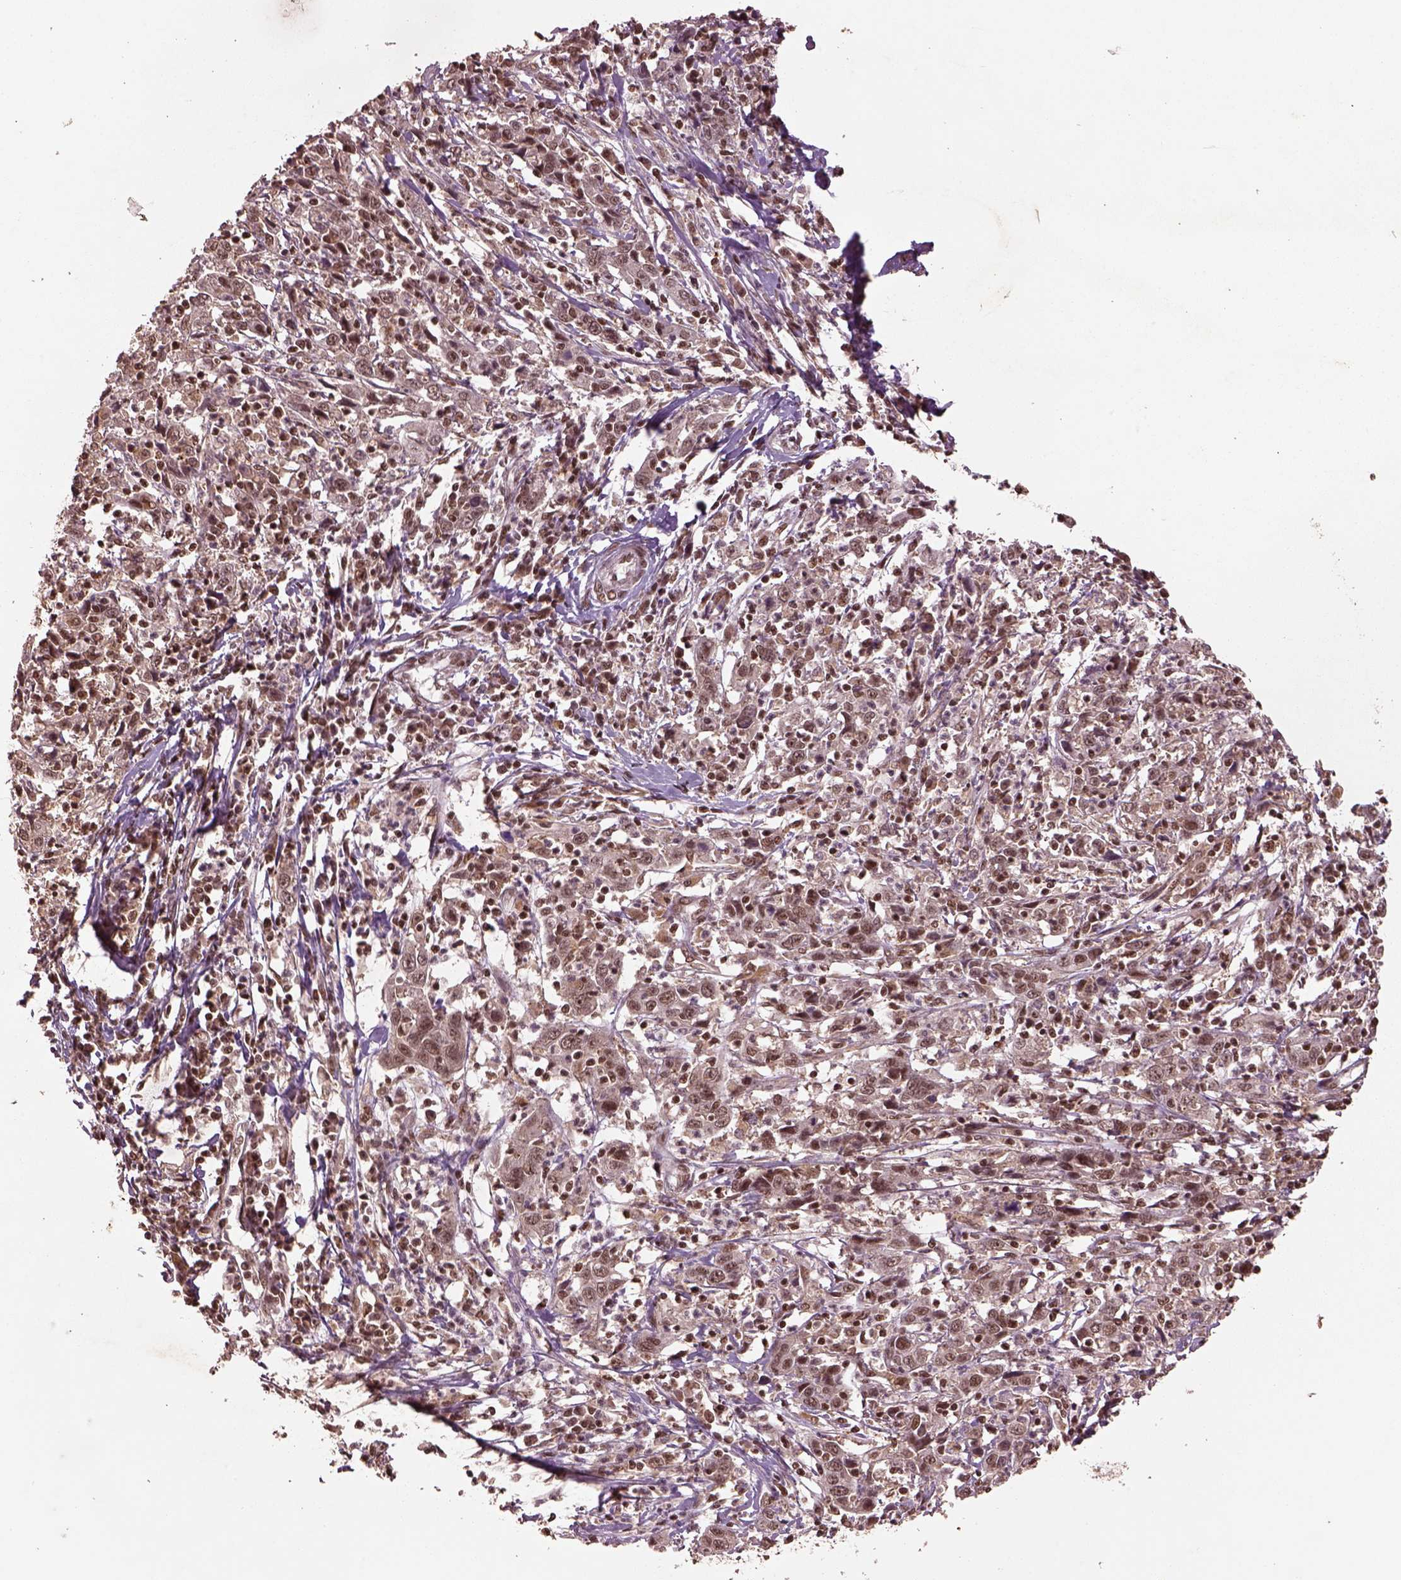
{"staining": {"intensity": "moderate", "quantity": ">75%", "location": "nuclear"}, "tissue": "cervical cancer", "cell_type": "Tumor cells", "image_type": "cancer", "snomed": [{"axis": "morphology", "description": "Squamous cell carcinoma, NOS"}, {"axis": "topography", "description": "Cervix"}], "caption": "High-power microscopy captured an IHC photomicrograph of squamous cell carcinoma (cervical), revealing moderate nuclear staining in about >75% of tumor cells.", "gene": "BRD9", "patient": {"sex": "female", "age": 46}}